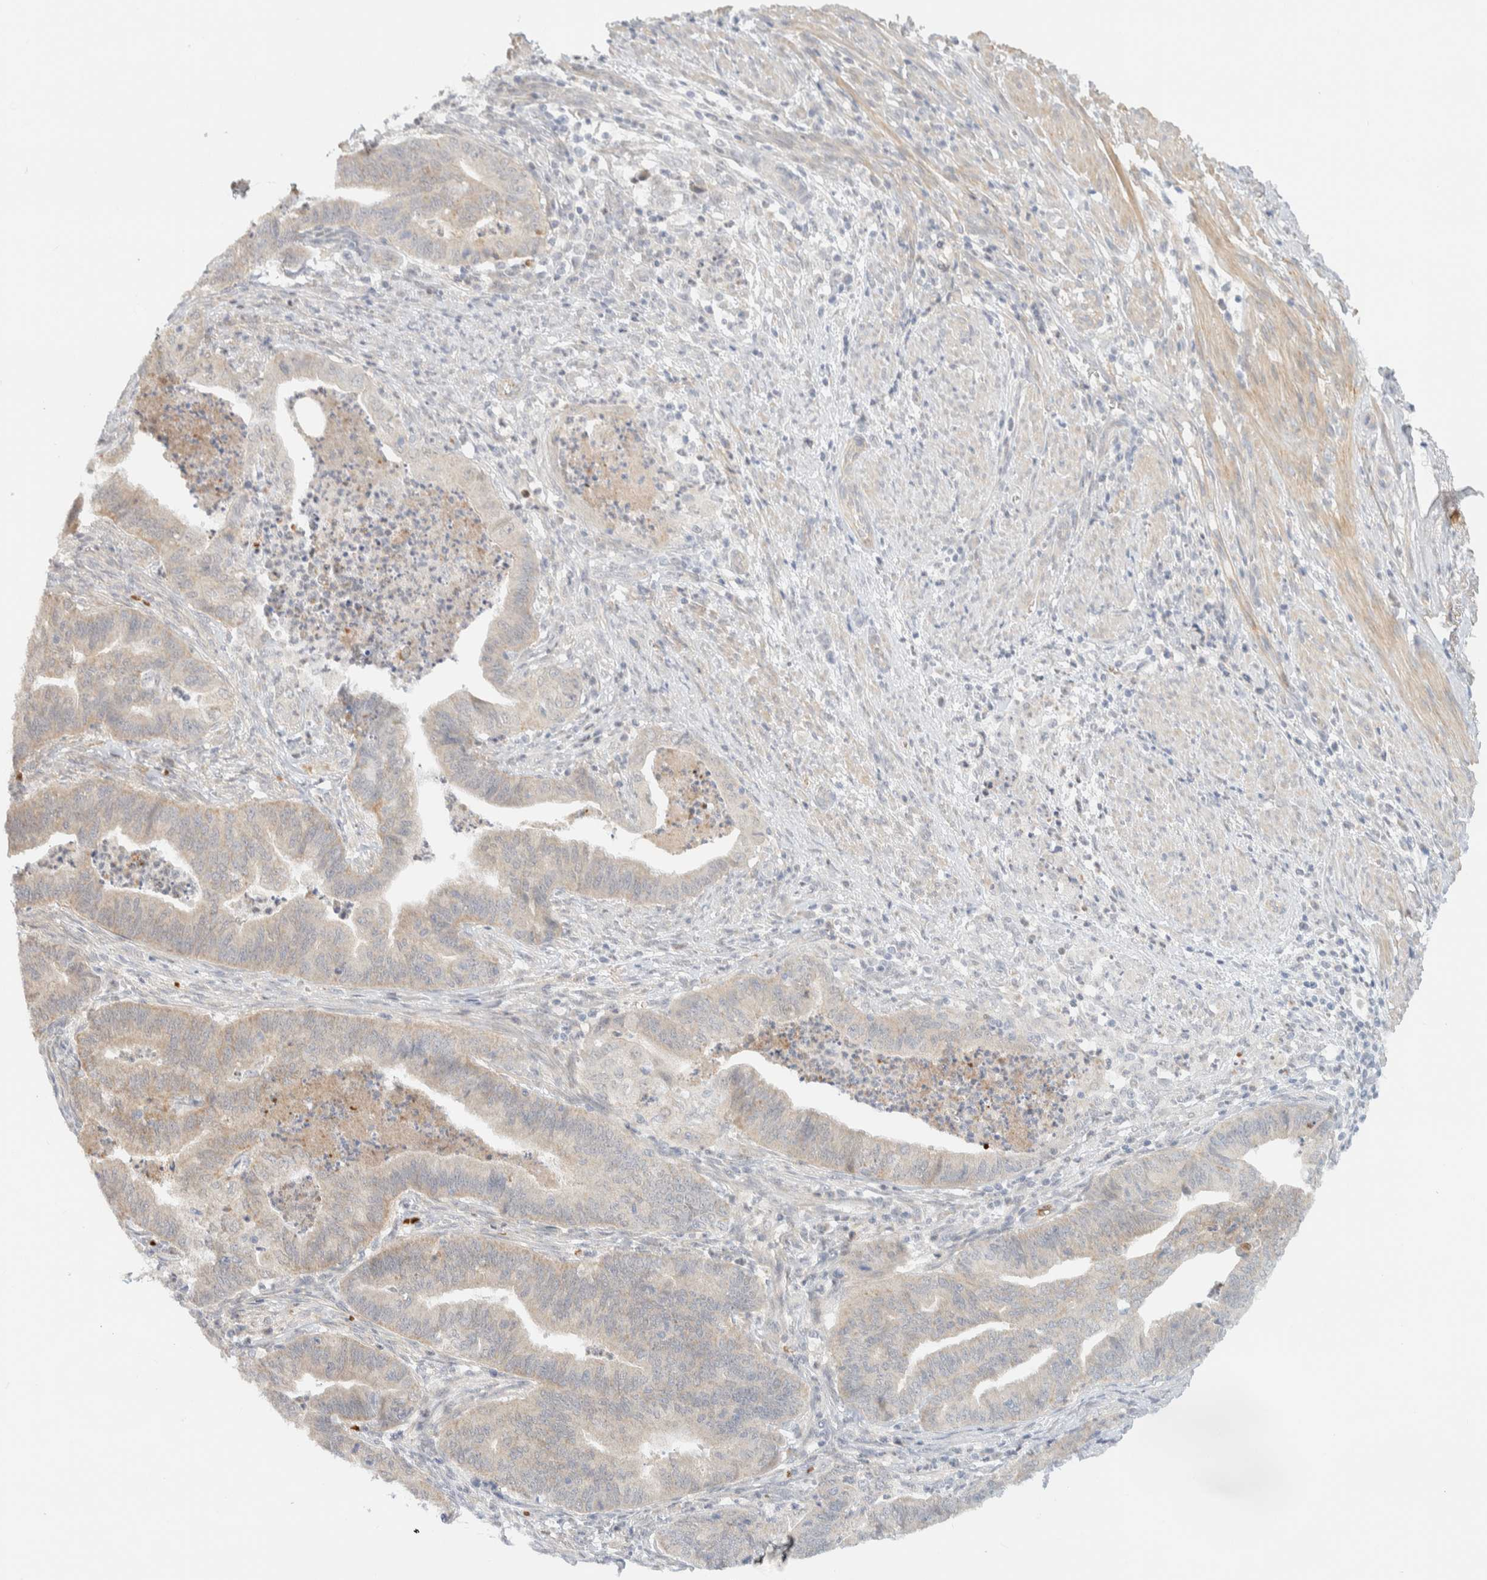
{"staining": {"intensity": "weak", "quantity": "<25%", "location": "cytoplasmic/membranous"}, "tissue": "endometrial cancer", "cell_type": "Tumor cells", "image_type": "cancer", "snomed": [{"axis": "morphology", "description": "Polyp, NOS"}, {"axis": "morphology", "description": "Adenocarcinoma, NOS"}, {"axis": "morphology", "description": "Adenoma, NOS"}, {"axis": "topography", "description": "Endometrium"}], "caption": "DAB (3,3'-diaminobenzidine) immunohistochemical staining of endometrial cancer reveals no significant positivity in tumor cells. (Stains: DAB immunohistochemistry (IHC) with hematoxylin counter stain, Microscopy: brightfield microscopy at high magnification).", "gene": "TNK1", "patient": {"sex": "female", "age": 79}}